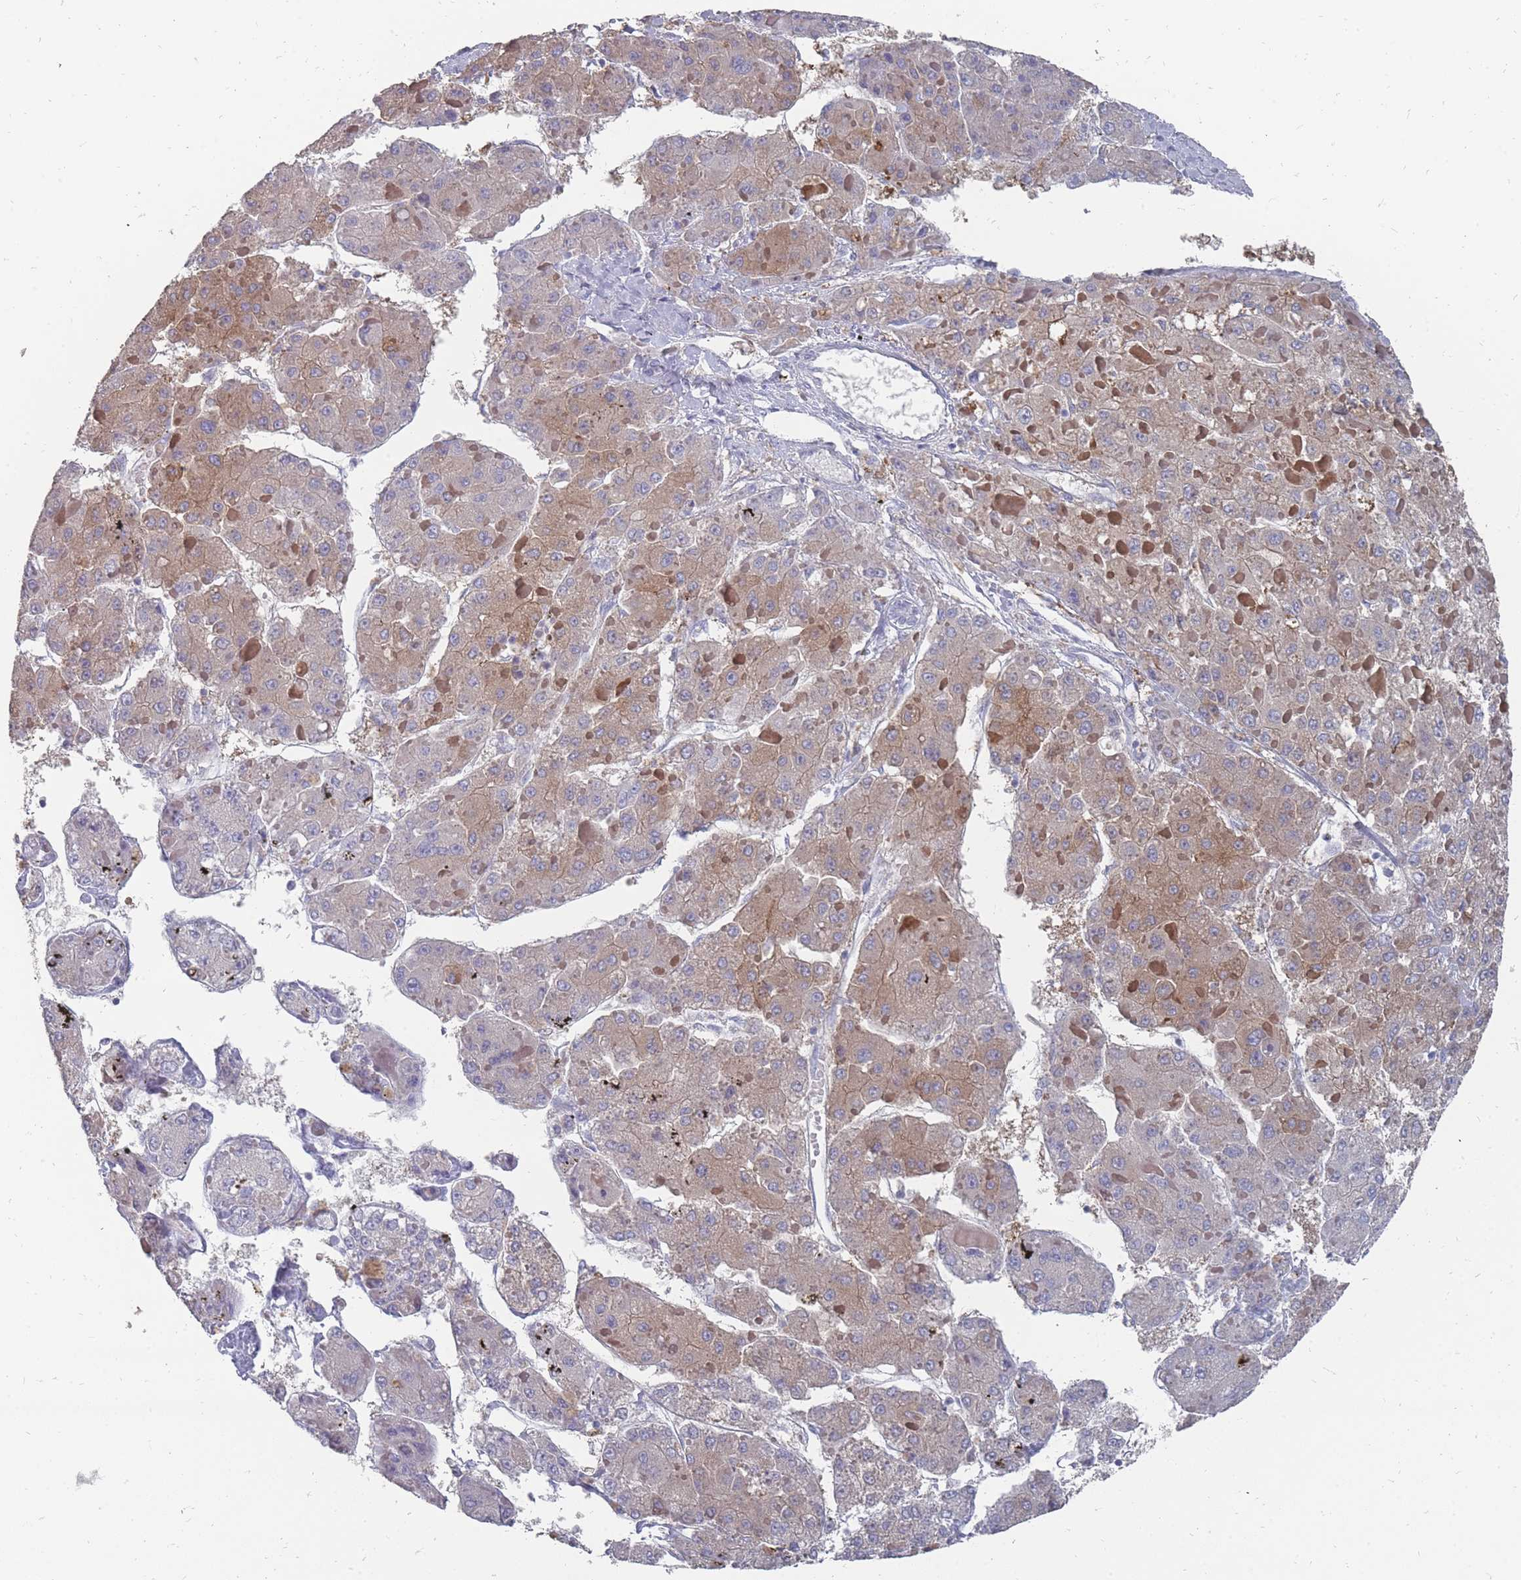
{"staining": {"intensity": "moderate", "quantity": "25%-75%", "location": "cytoplasmic/membranous"}, "tissue": "liver cancer", "cell_type": "Tumor cells", "image_type": "cancer", "snomed": [{"axis": "morphology", "description": "Carcinoma, Hepatocellular, NOS"}, {"axis": "topography", "description": "Liver"}], "caption": "High-magnification brightfield microscopy of liver hepatocellular carcinoma stained with DAB (brown) and counterstained with hematoxylin (blue). tumor cells exhibit moderate cytoplasmic/membranous staining is appreciated in about25%-75% of cells. (DAB IHC with brightfield microscopy, high magnification).", "gene": "OTULINL", "patient": {"sex": "female", "age": 73}}